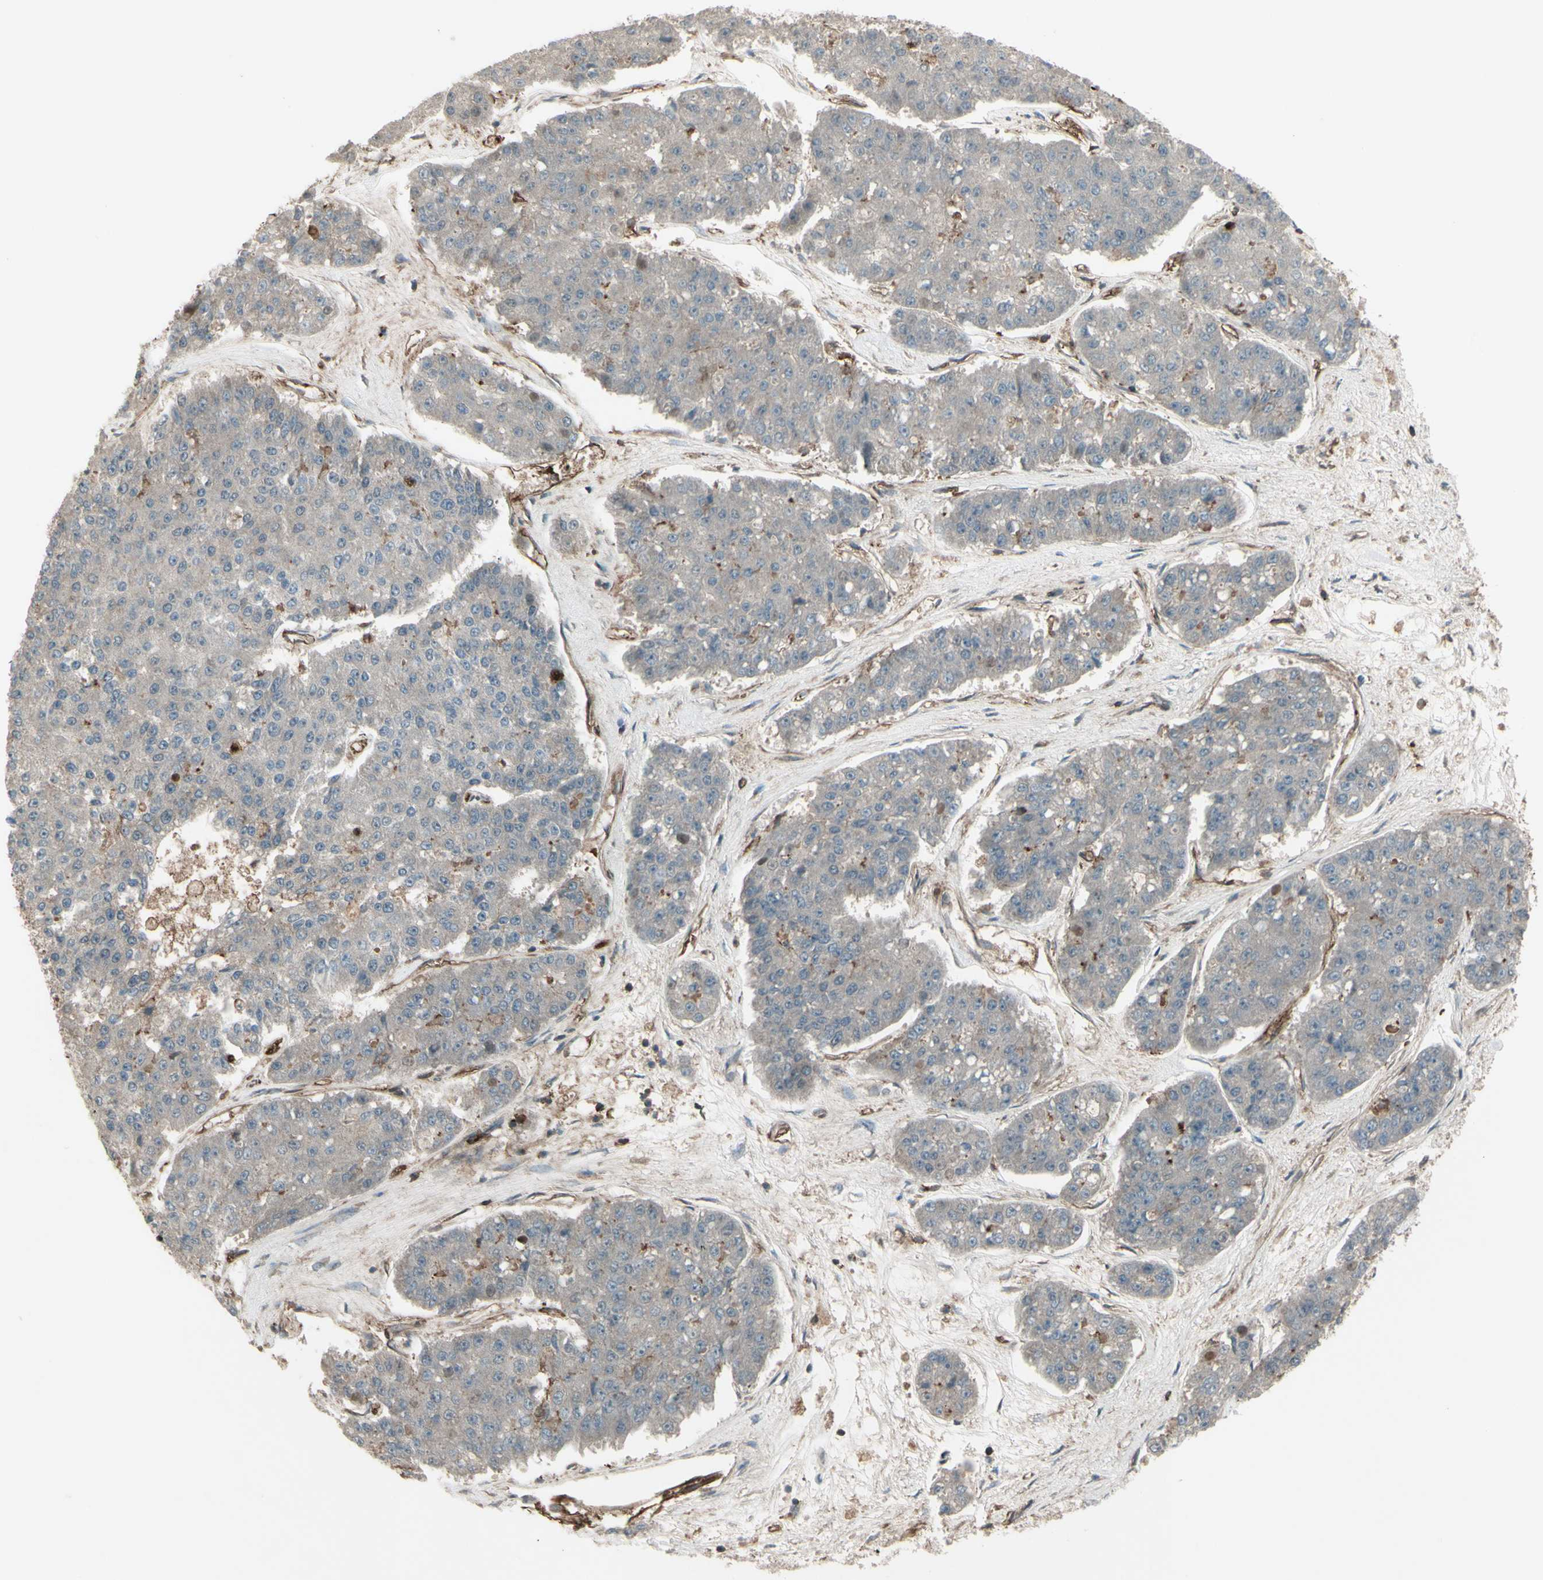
{"staining": {"intensity": "weak", "quantity": "<25%", "location": "cytoplasmic/membranous"}, "tissue": "pancreatic cancer", "cell_type": "Tumor cells", "image_type": "cancer", "snomed": [{"axis": "morphology", "description": "Adenocarcinoma, NOS"}, {"axis": "topography", "description": "Pancreas"}], "caption": "Image shows no significant protein expression in tumor cells of adenocarcinoma (pancreatic).", "gene": "FXYD5", "patient": {"sex": "male", "age": 50}}